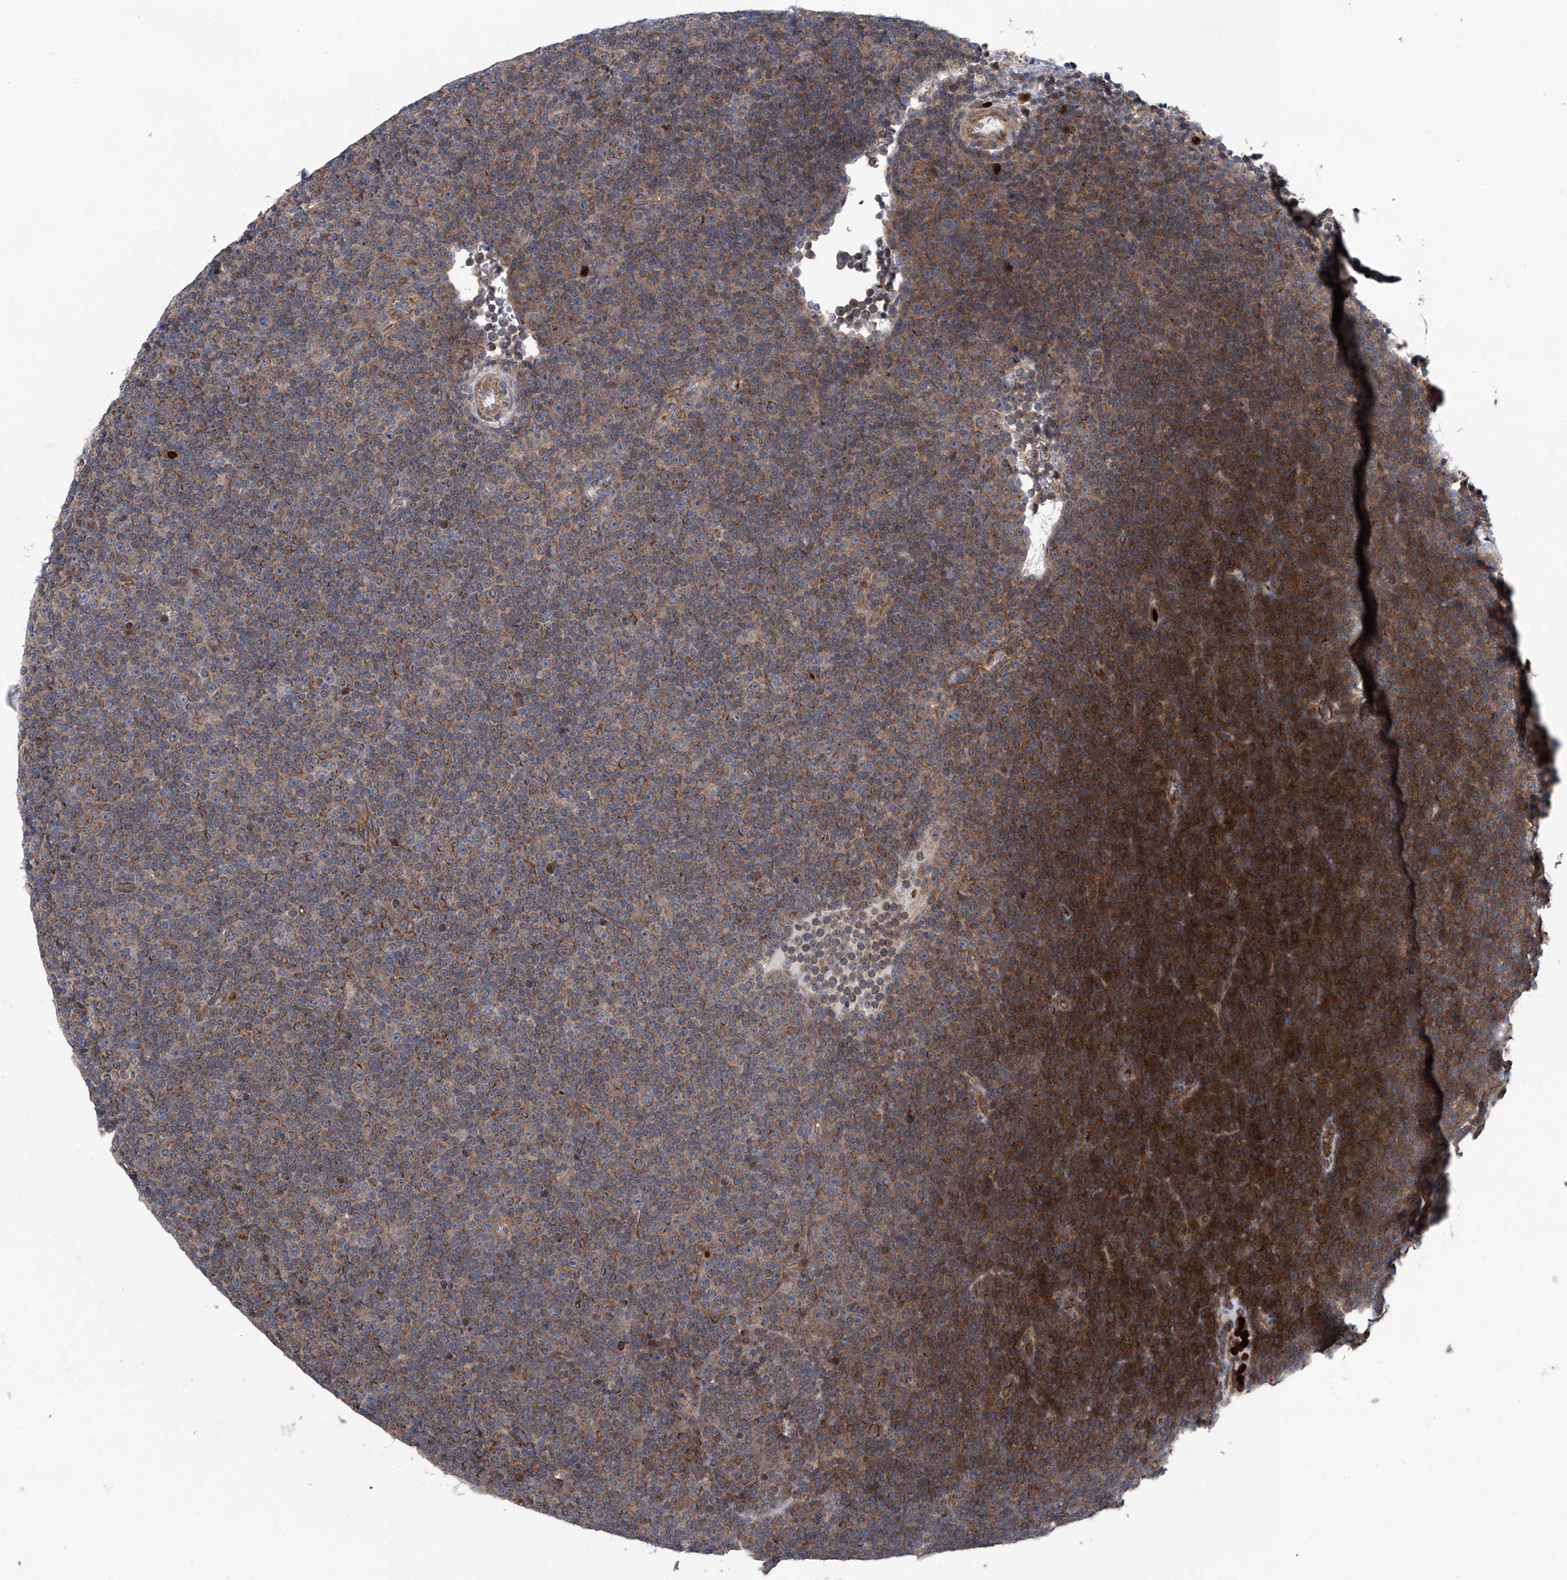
{"staining": {"intensity": "moderate", "quantity": "25%-75%", "location": "cytoplasmic/membranous"}, "tissue": "lymphoma", "cell_type": "Tumor cells", "image_type": "cancer", "snomed": [{"axis": "morphology", "description": "Malignant lymphoma, non-Hodgkin's type, Low grade"}, {"axis": "topography", "description": "Lymph node"}], "caption": "The histopathology image reveals staining of low-grade malignant lymphoma, non-Hodgkin's type, revealing moderate cytoplasmic/membranous protein staining (brown color) within tumor cells.", "gene": "EIF2D", "patient": {"sex": "female", "age": 67}}